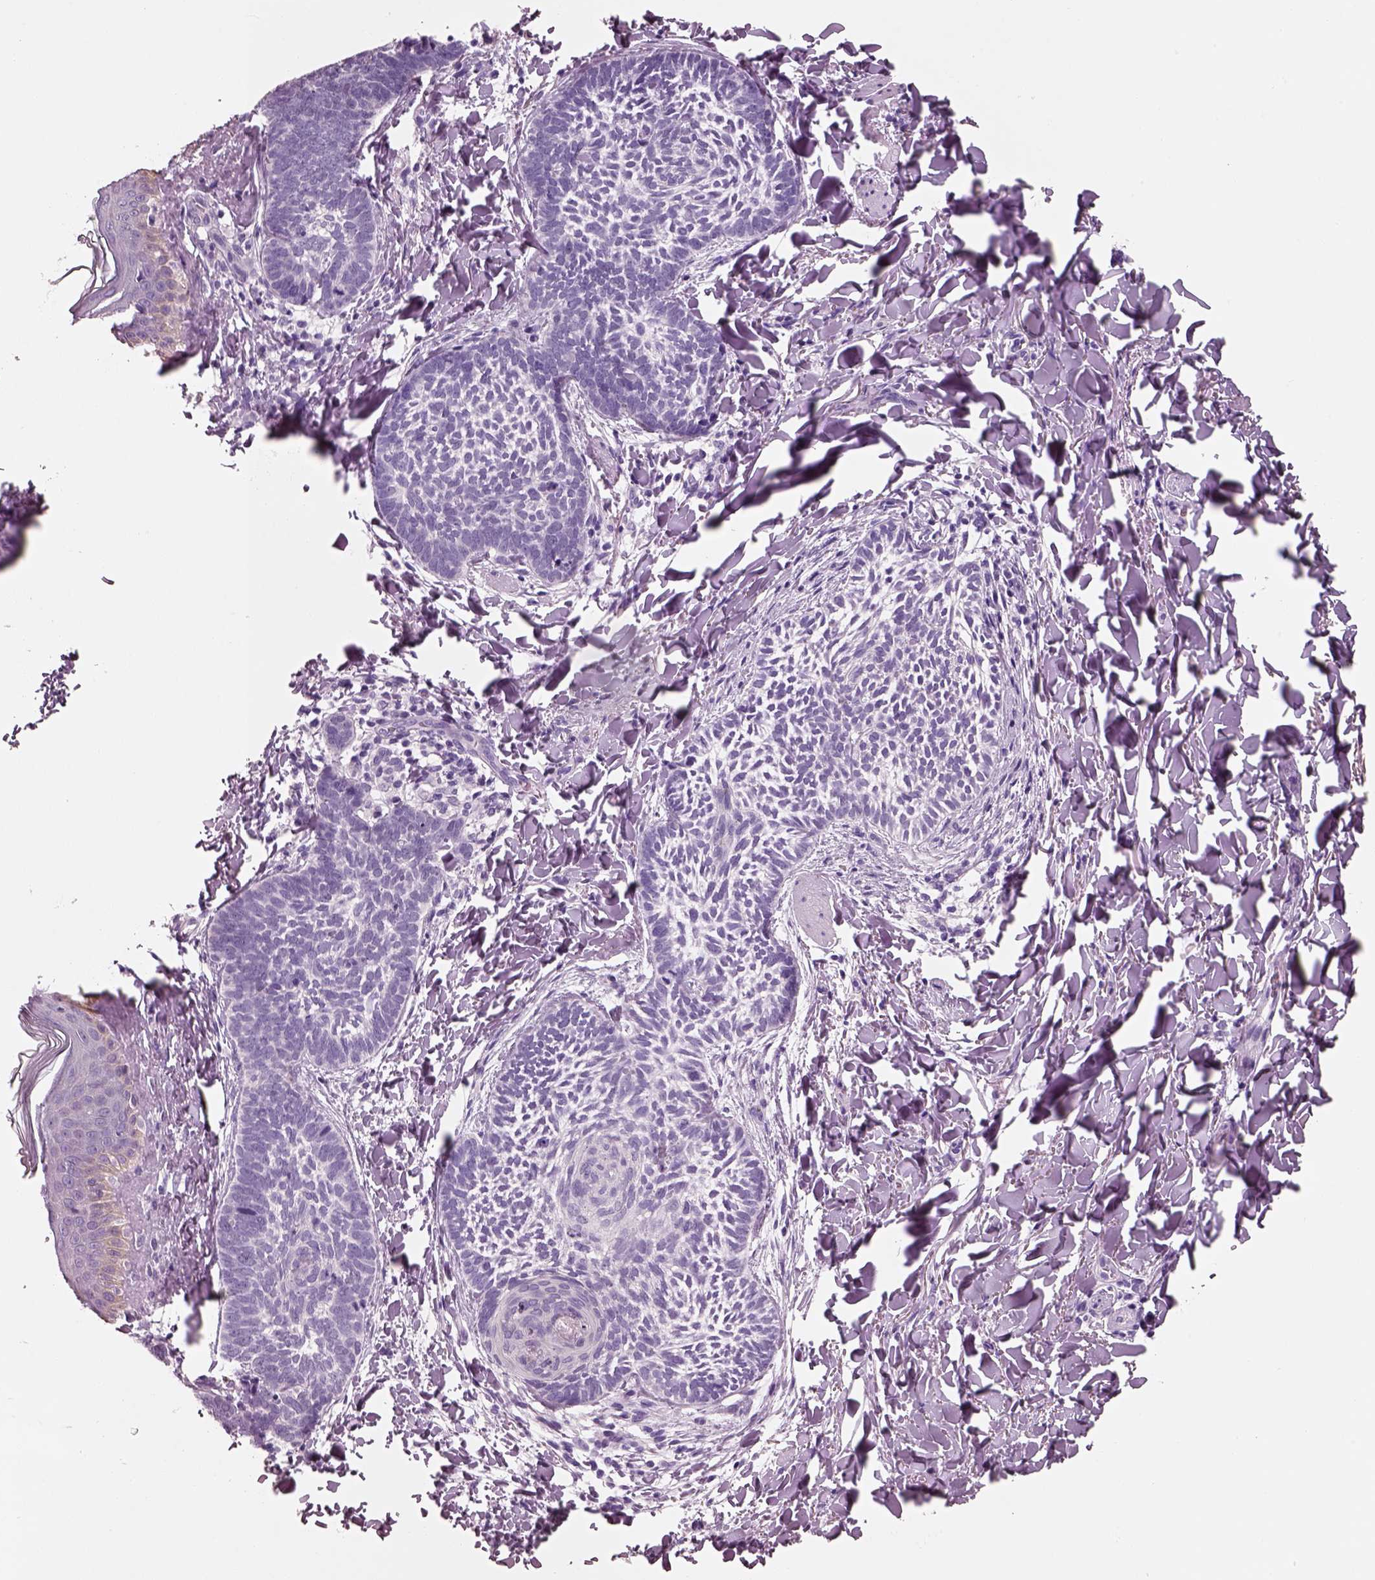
{"staining": {"intensity": "negative", "quantity": "none", "location": "none"}, "tissue": "skin cancer", "cell_type": "Tumor cells", "image_type": "cancer", "snomed": [{"axis": "morphology", "description": "Normal tissue, NOS"}, {"axis": "morphology", "description": "Basal cell carcinoma"}, {"axis": "topography", "description": "Skin"}], "caption": "Micrograph shows no significant protein positivity in tumor cells of skin cancer (basal cell carcinoma). Brightfield microscopy of immunohistochemistry stained with DAB (3,3'-diaminobenzidine) (brown) and hematoxylin (blue), captured at high magnification.", "gene": "PNOC", "patient": {"sex": "male", "age": 46}}